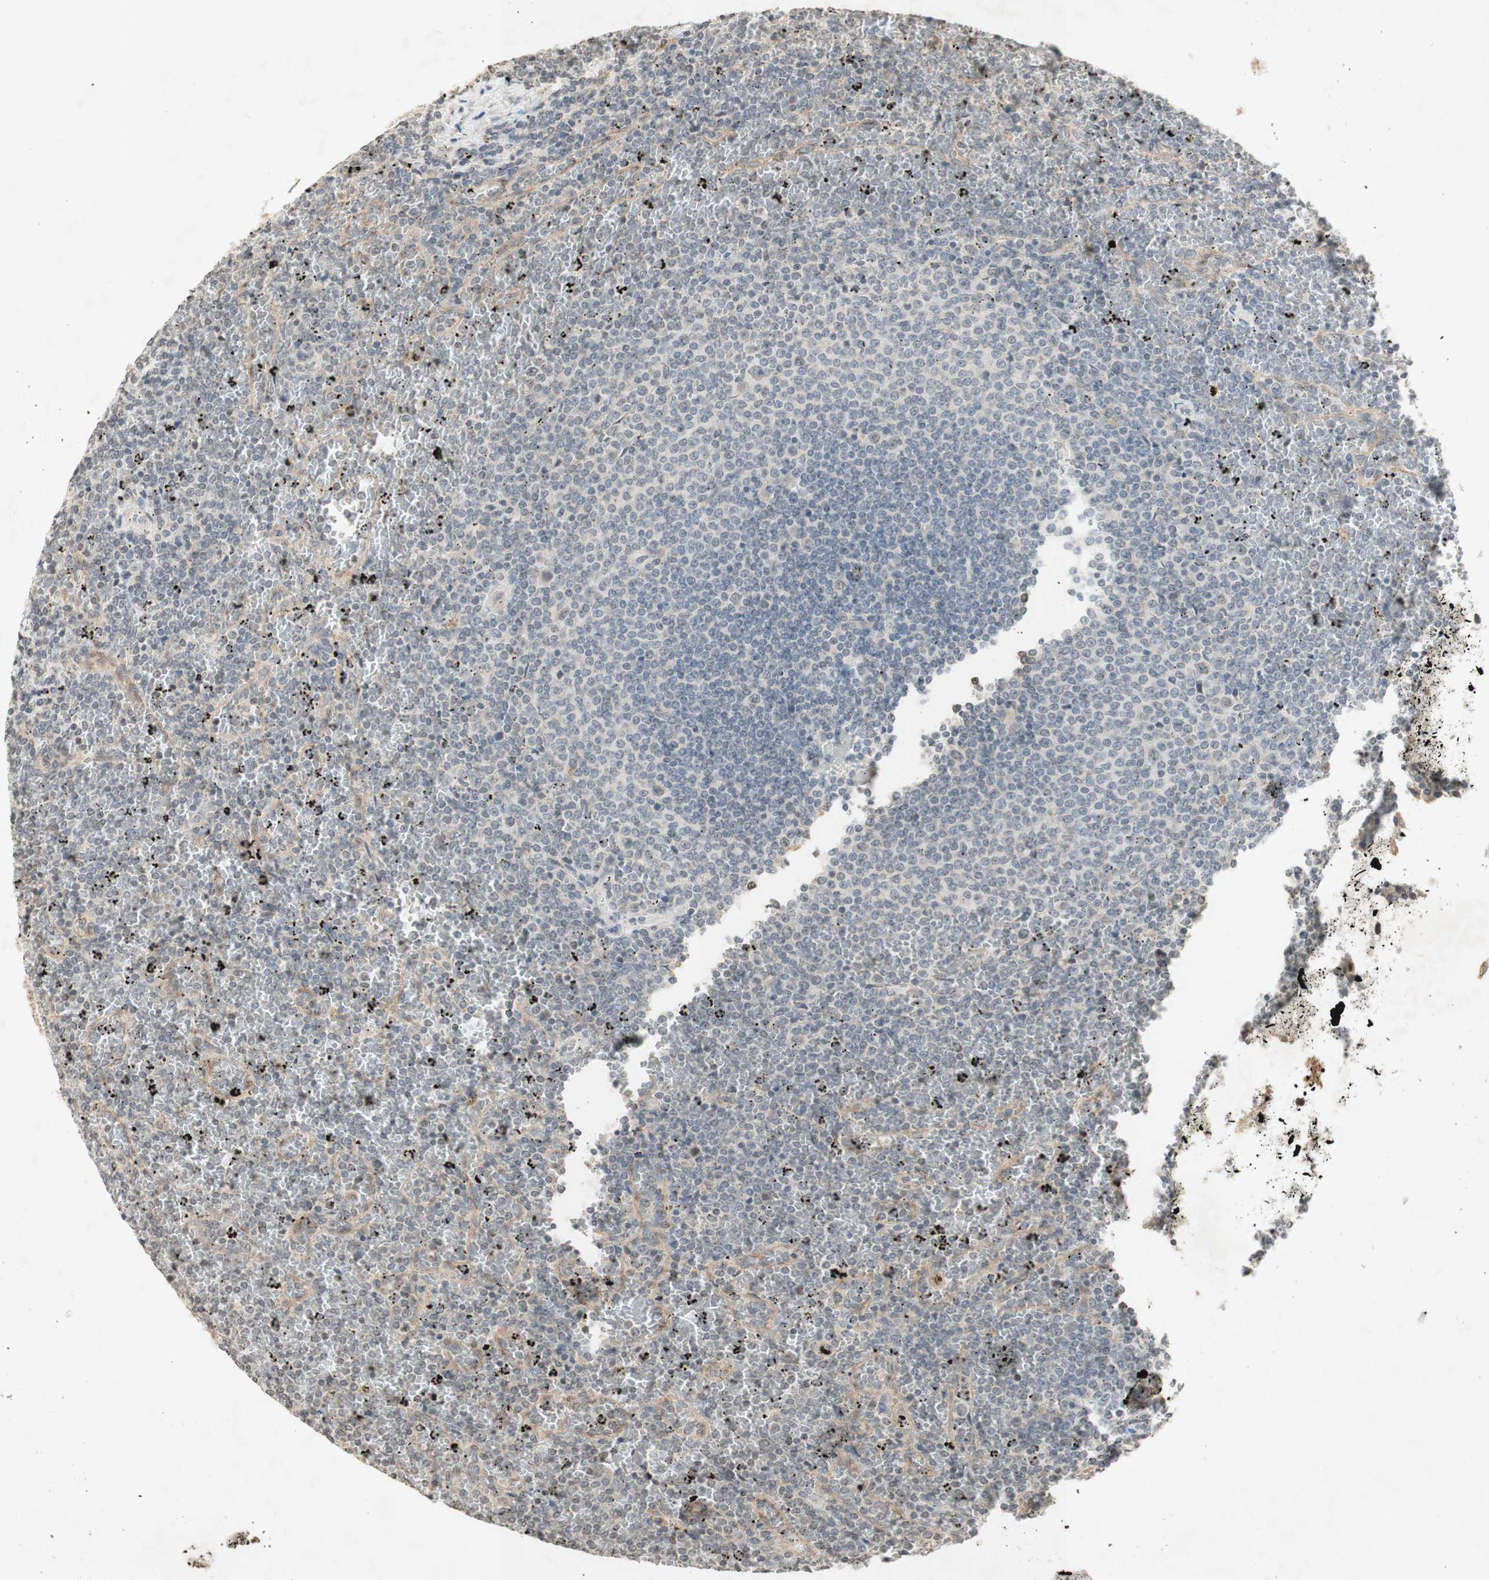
{"staining": {"intensity": "negative", "quantity": "none", "location": "none"}, "tissue": "lymphoma", "cell_type": "Tumor cells", "image_type": "cancer", "snomed": [{"axis": "morphology", "description": "Malignant lymphoma, non-Hodgkin's type, Low grade"}, {"axis": "topography", "description": "Spleen"}], "caption": "The image demonstrates no significant expression in tumor cells of lymphoma.", "gene": "GLI1", "patient": {"sex": "female", "age": 77}}